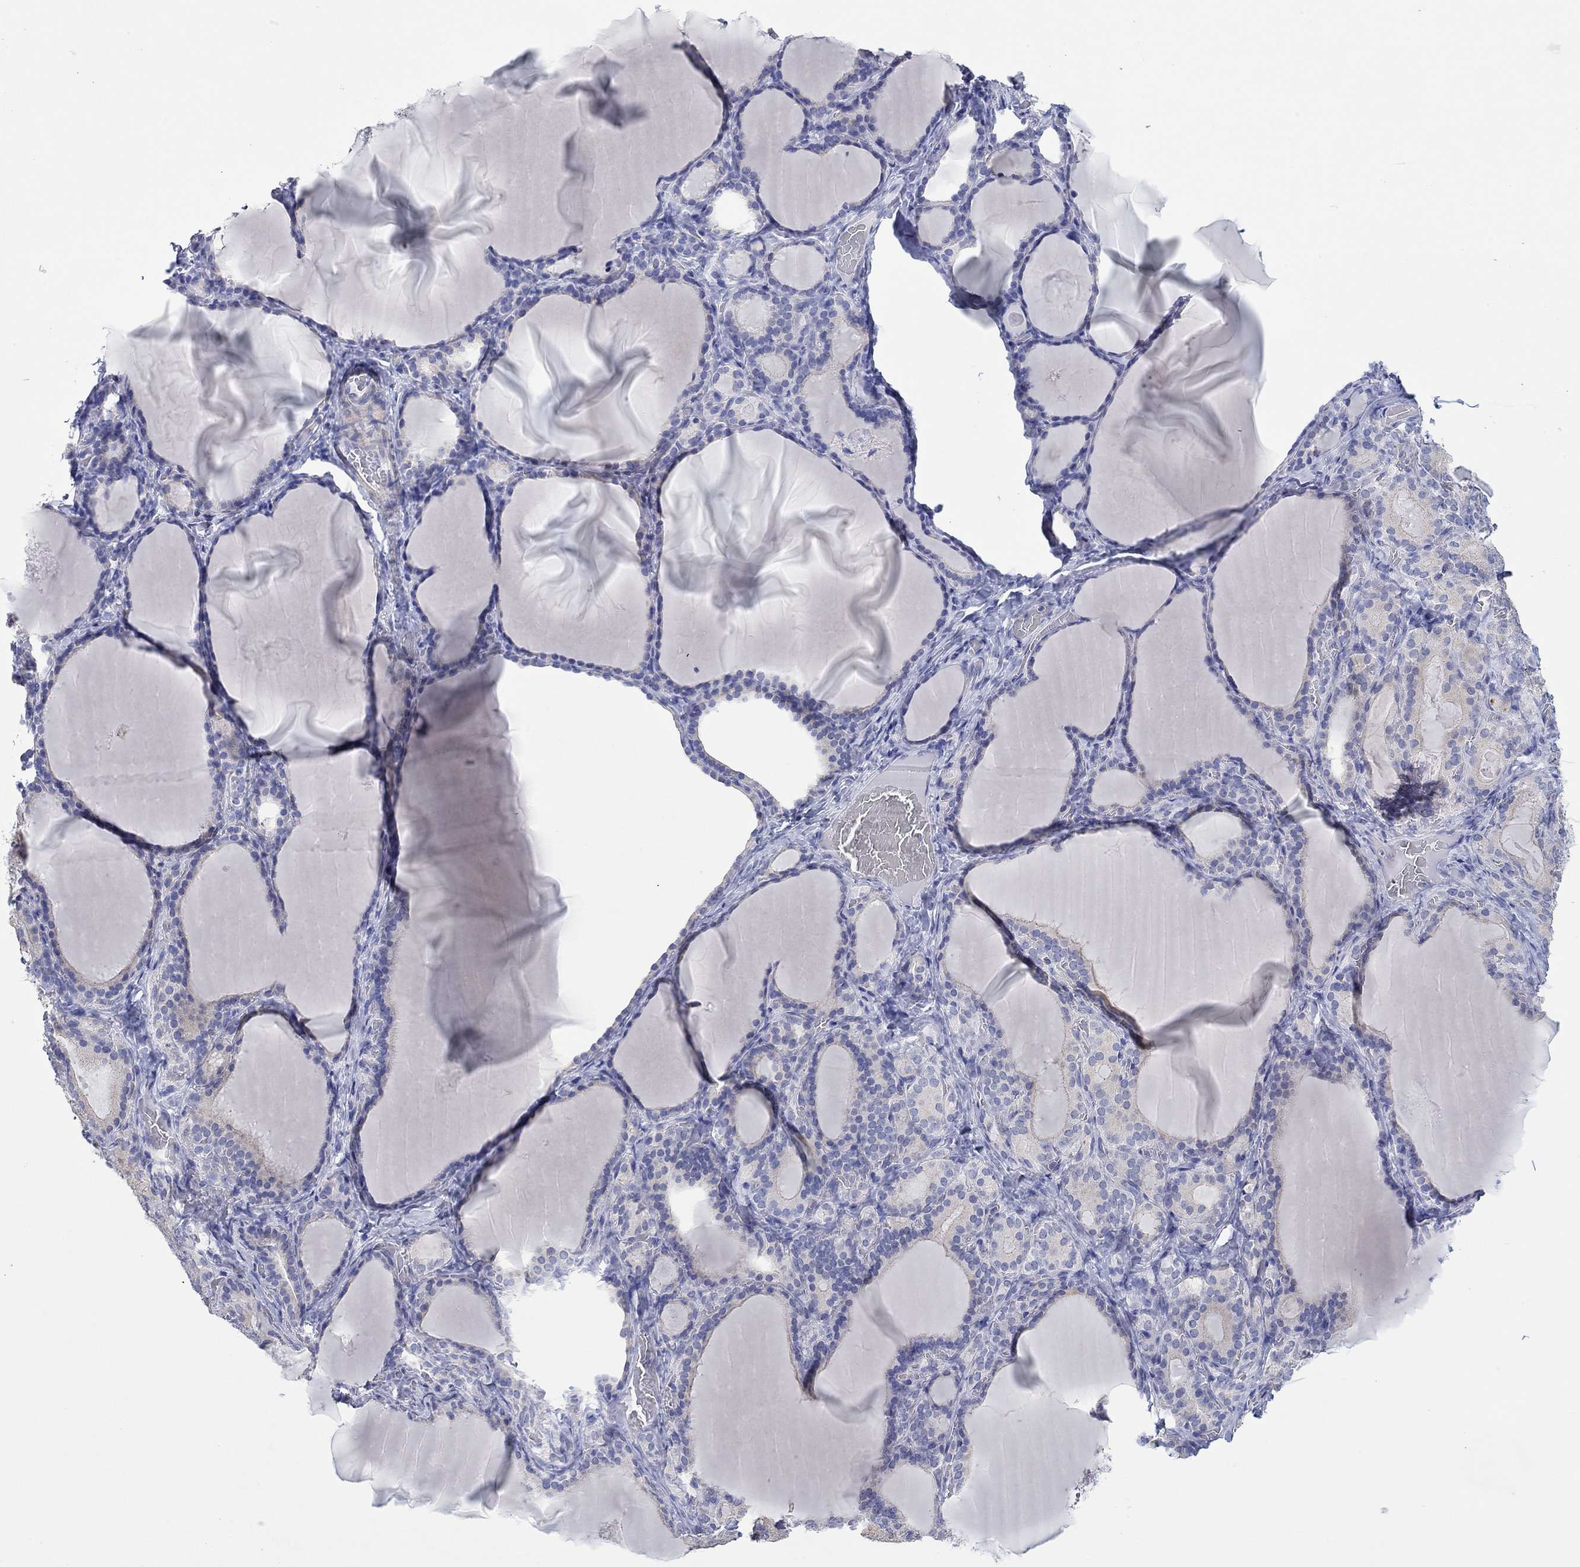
{"staining": {"intensity": "negative", "quantity": "none", "location": "none"}, "tissue": "thyroid gland", "cell_type": "Glandular cells", "image_type": "normal", "snomed": [{"axis": "morphology", "description": "Normal tissue, NOS"}, {"axis": "morphology", "description": "Hyperplasia, NOS"}, {"axis": "topography", "description": "Thyroid gland"}], "caption": "This is an immunohistochemistry micrograph of benign thyroid gland. There is no expression in glandular cells.", "gene": "PPIL6", "patient": {"sex": "female", "age": 27}}